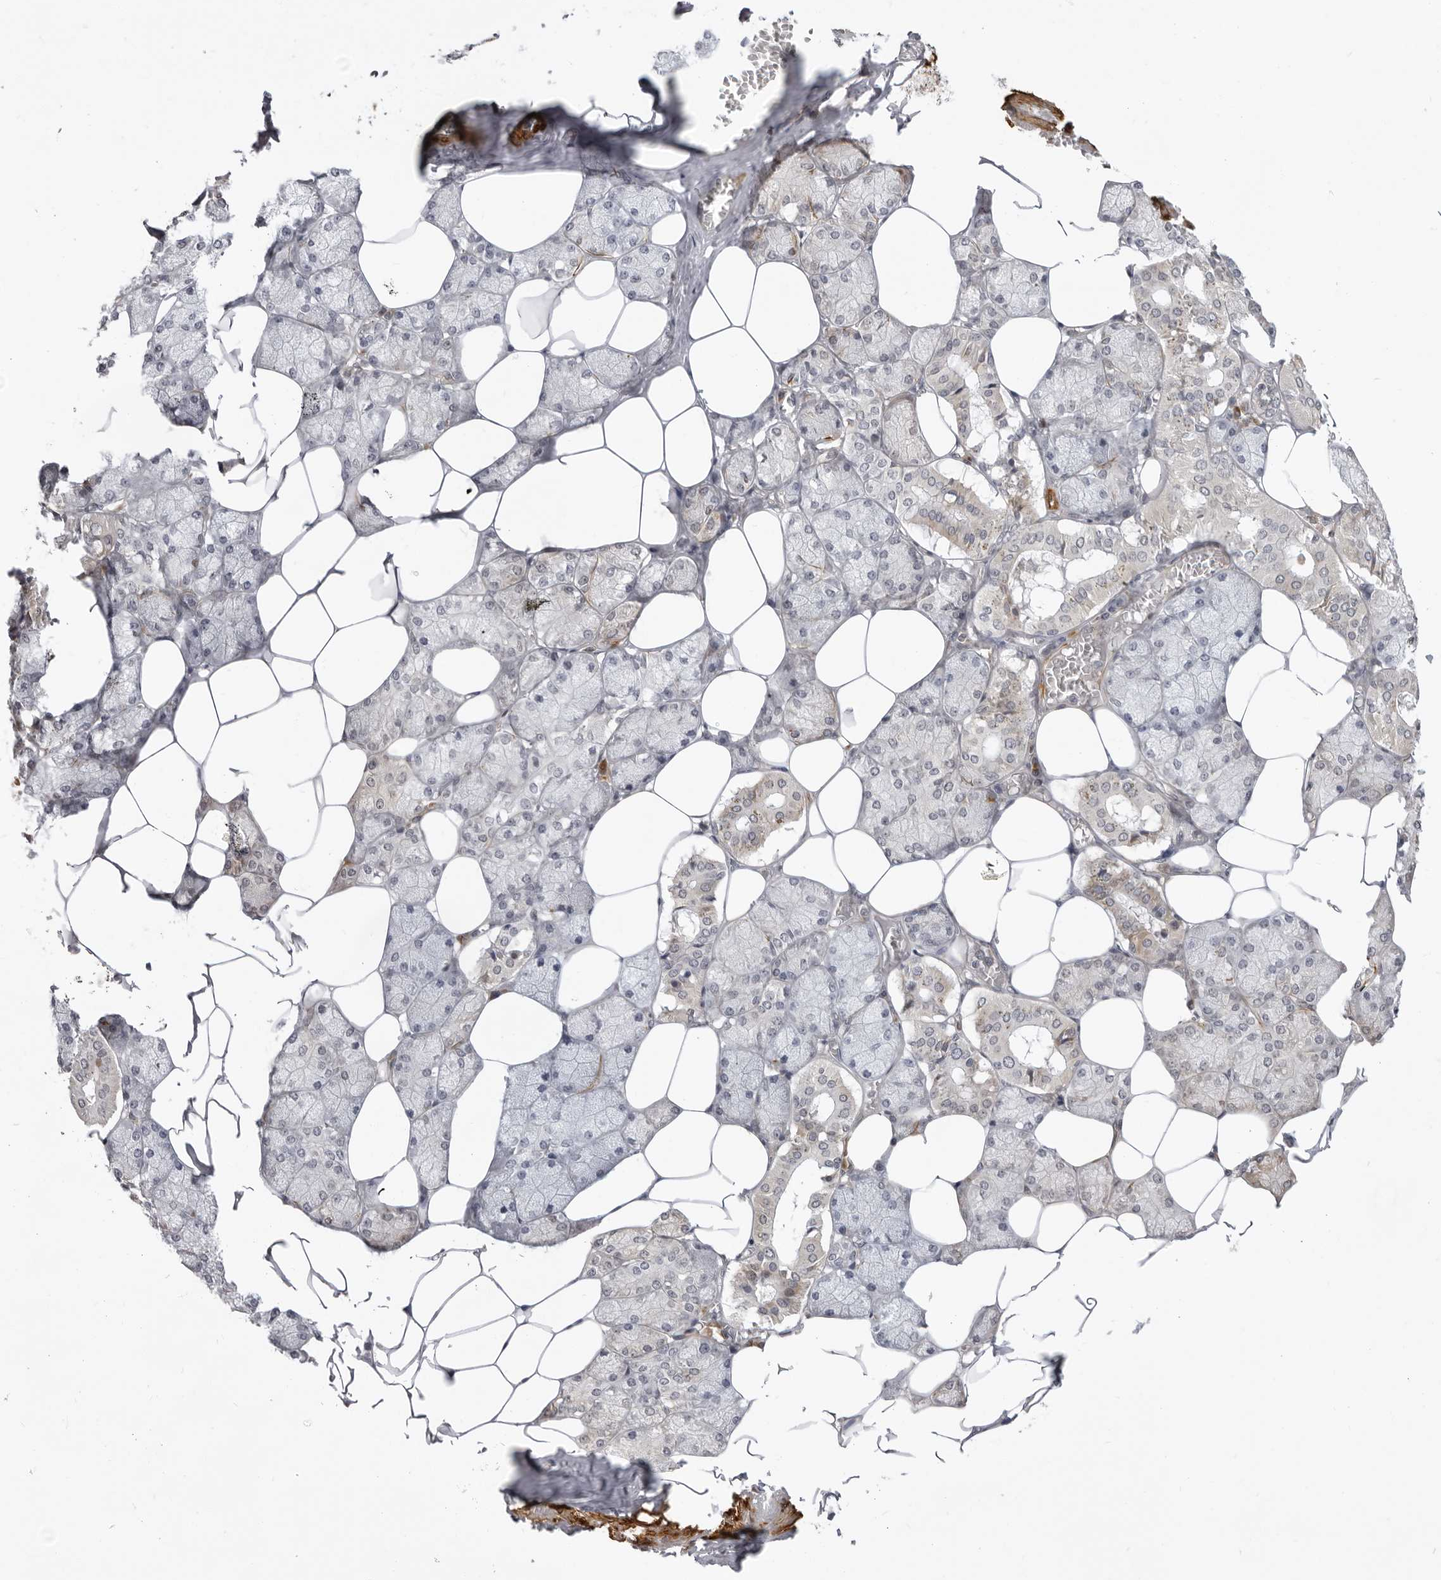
{"staining": {"intensity": "moderate", "quantity": "25%-75%", "location": "cytoplasmic/membranous"}, "tissue": "salivary gland", "cell_type": "Glandular cells", "image_type": "normal", "snomed": [{"axis": "morphology", "description": "Normal tissue, NOS"}, {"axis": "topography", "description": "Salivary gland"}], "caption": "Immunohistochemical staining of unremarkable salivary gland reveals moderate cytoplasmic/membranous protein positivity in approximately 25%-75% of glandular cells.", "gene": "SRGAP2", "patient": {"sex": "male", "age": 62}}